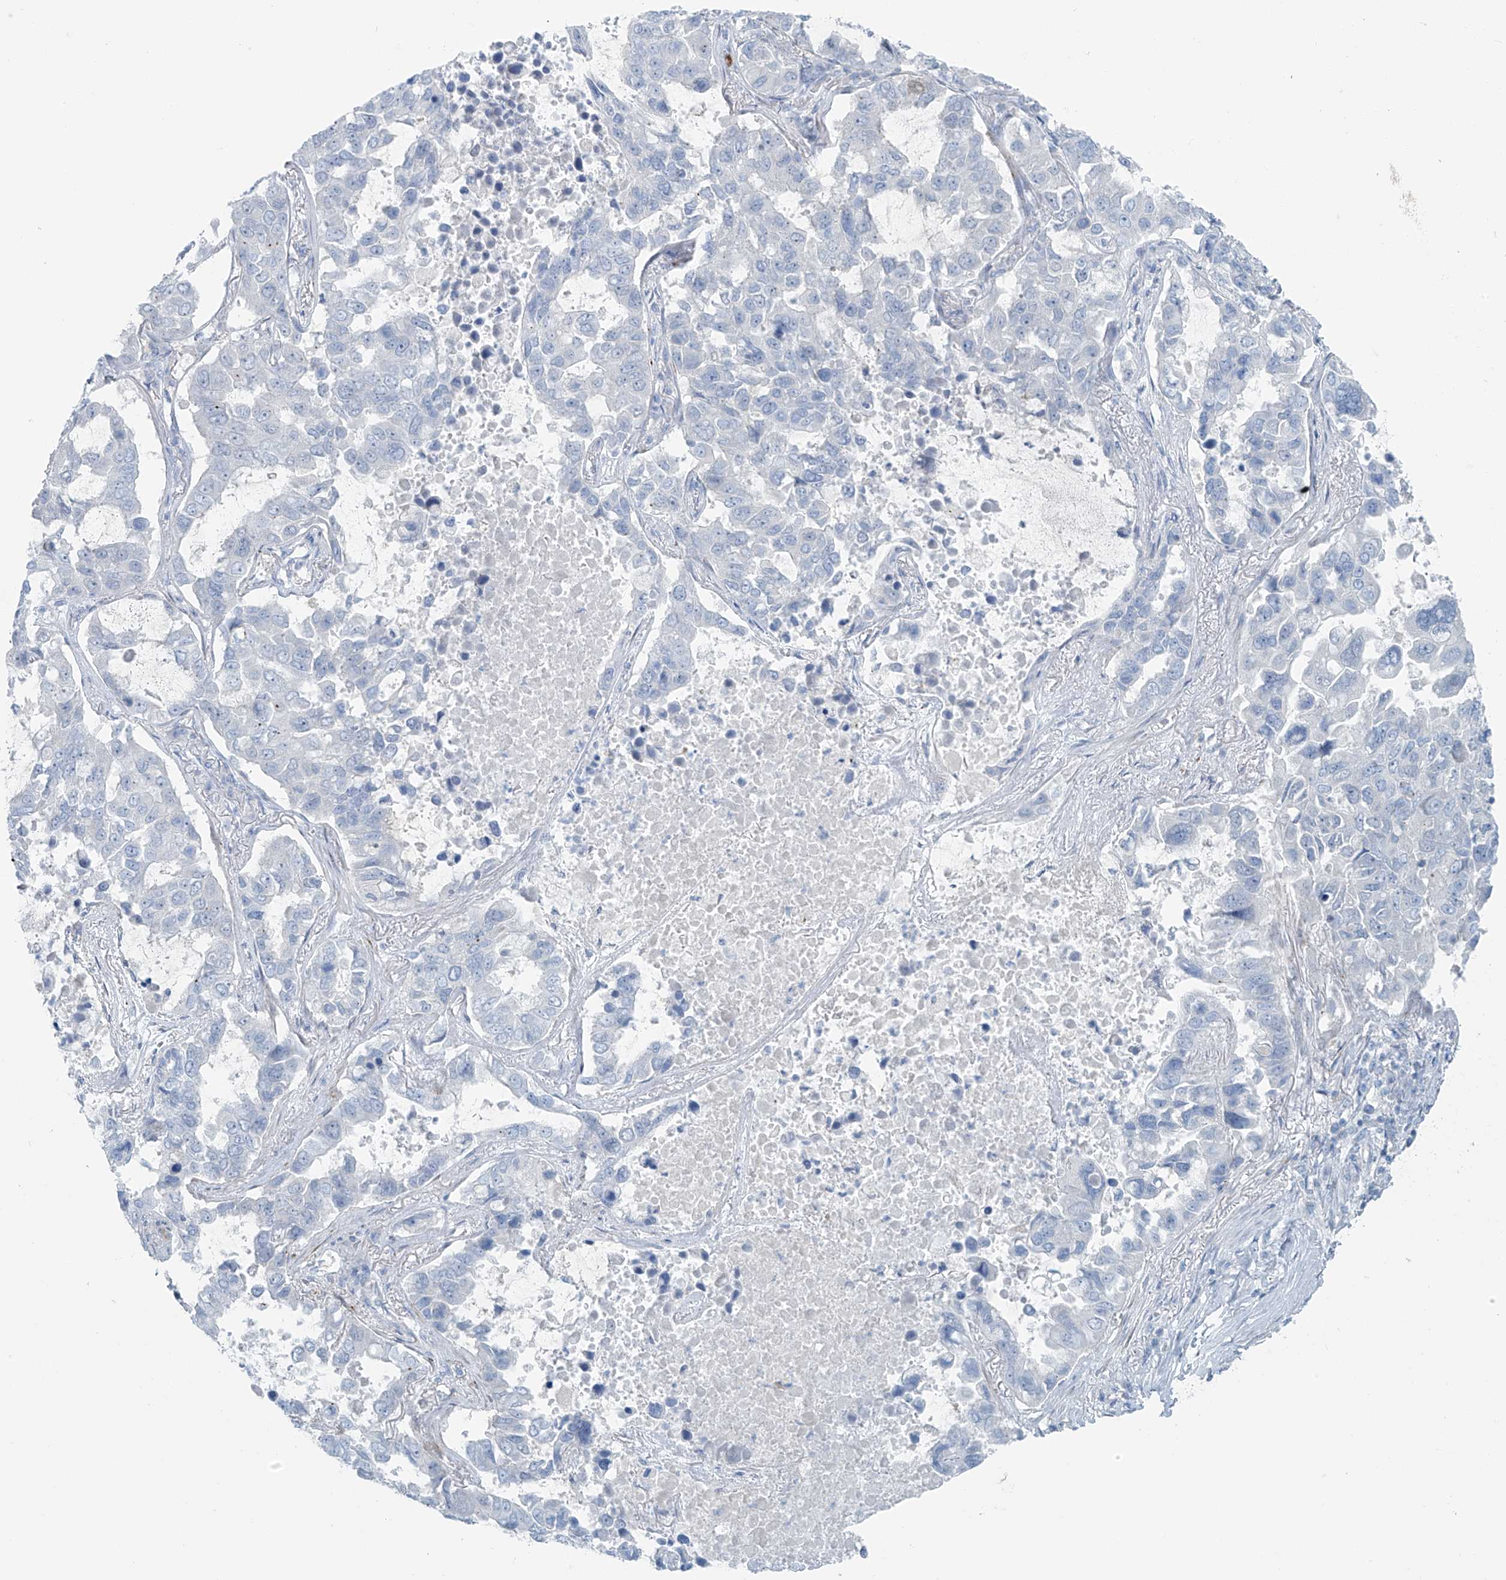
{"staining": {"intensity": "negative", "quantity": "none", "location": "none"}, "tissue": "lung cancer", "cell_type": "Tumor cells", "image_type": "cancer", "snomed": [{"axis": "morphology", "description": "Adenocarcinoma, NOS"}, {"axis": "topography", "description": "Lung"}], "caption": "Human adenocarcinoma (lung) stained for a protein using immunohistochemistry (IHC) shows no staining in tumor cells.", "gene": "SLC25A43", "patient": {"sex": "male", "age": 64}}